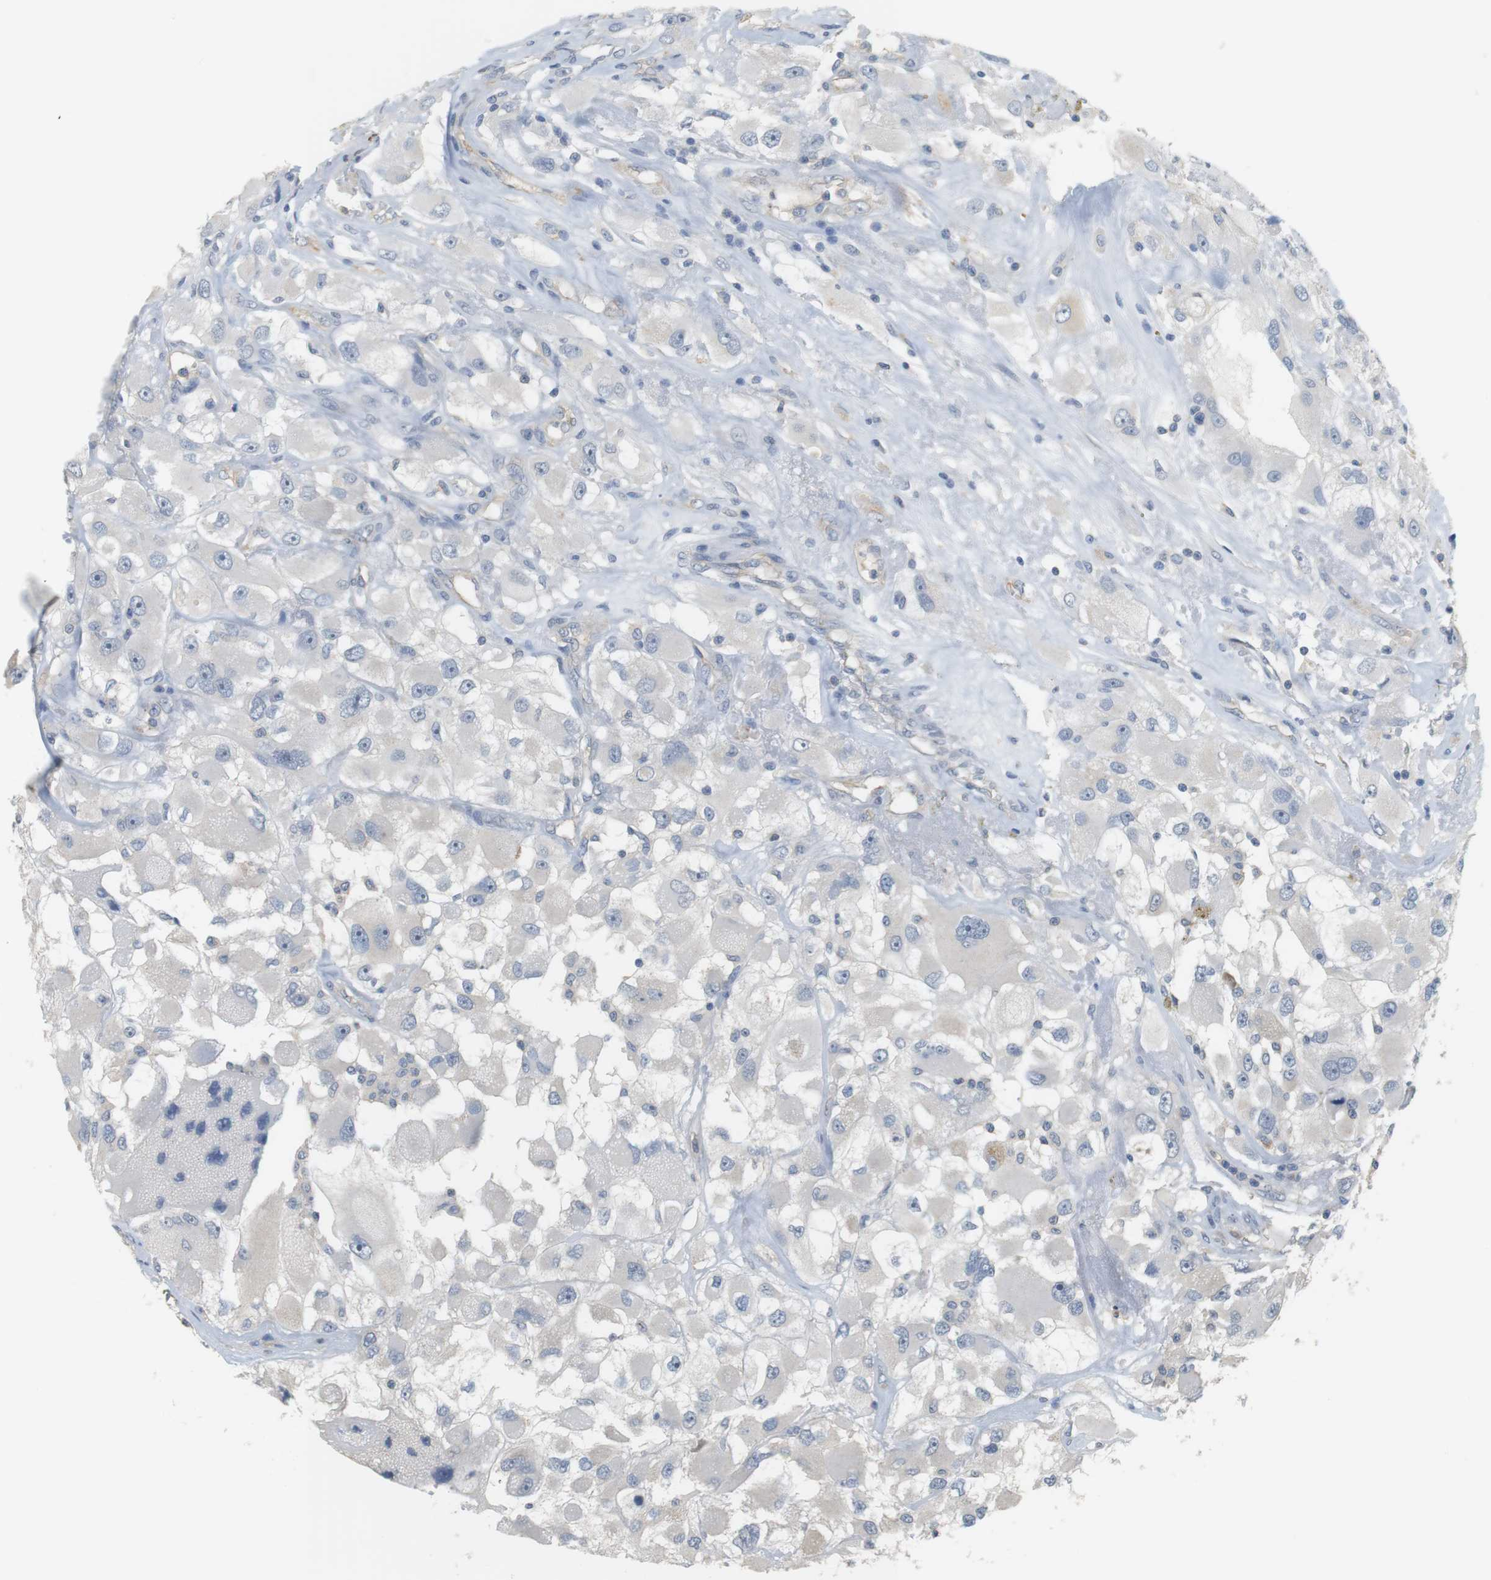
{"staining": {"intensity": "negative", "quantity": "none", "location": "none"}, "tissue": "renal cancer", "cell_type": "Tumor cells", "image_type": "cancer", "snomed": [{"axis": "morphology", "description": "Adenocarcinoma, NOS"}, {"axis": "topography", "description": "Kidney"}], "caption": "Immunohistochemistry histopathology image of adenocarcinoma (renal) stained for a protein (brown), which shows no positivity in tumor cells.", "gene": "OSR1", "patient": {"sex": "female", "age": 52}}